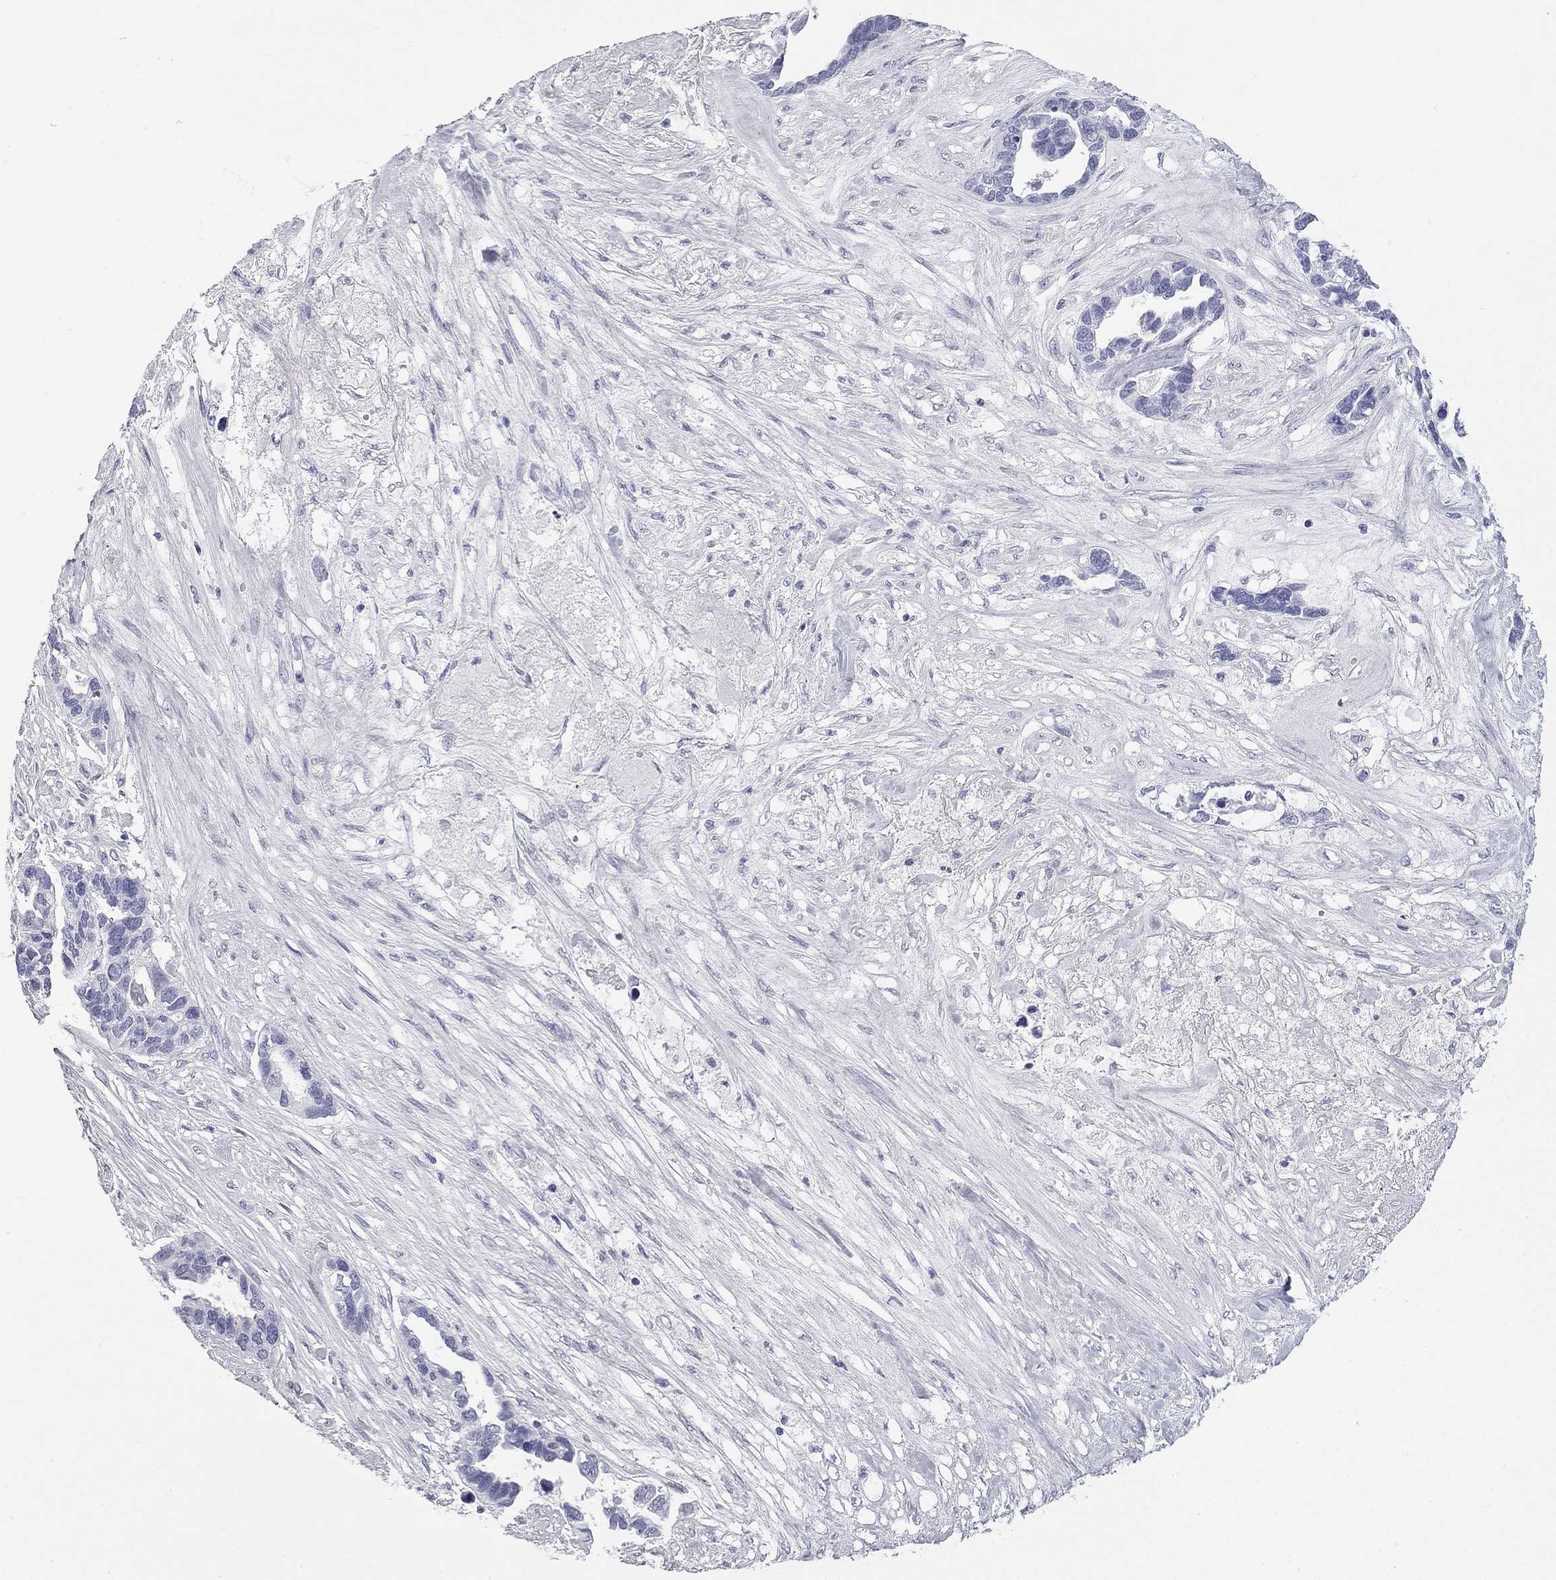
{"staining": {"intensity": "negative", "quantity": "none", "location": "none"}, "tissue": "ovarian cancer", "cell_type": "Tumor cells", "image_type": "cancer", "snomed": [{"axis": "morphology", "description": "Cystadenocarcinoma, serous, NOS"}, {"axis": "topography", "description": "Ovary"}], "caption": "A high-resolution image shows immunohistochemistry staining of ovarian serous cystadenocarcinoma, which shows no significant expression in tumor cells.", "gene": "AK8", "patient": {"sex": "female", "age": 54}}